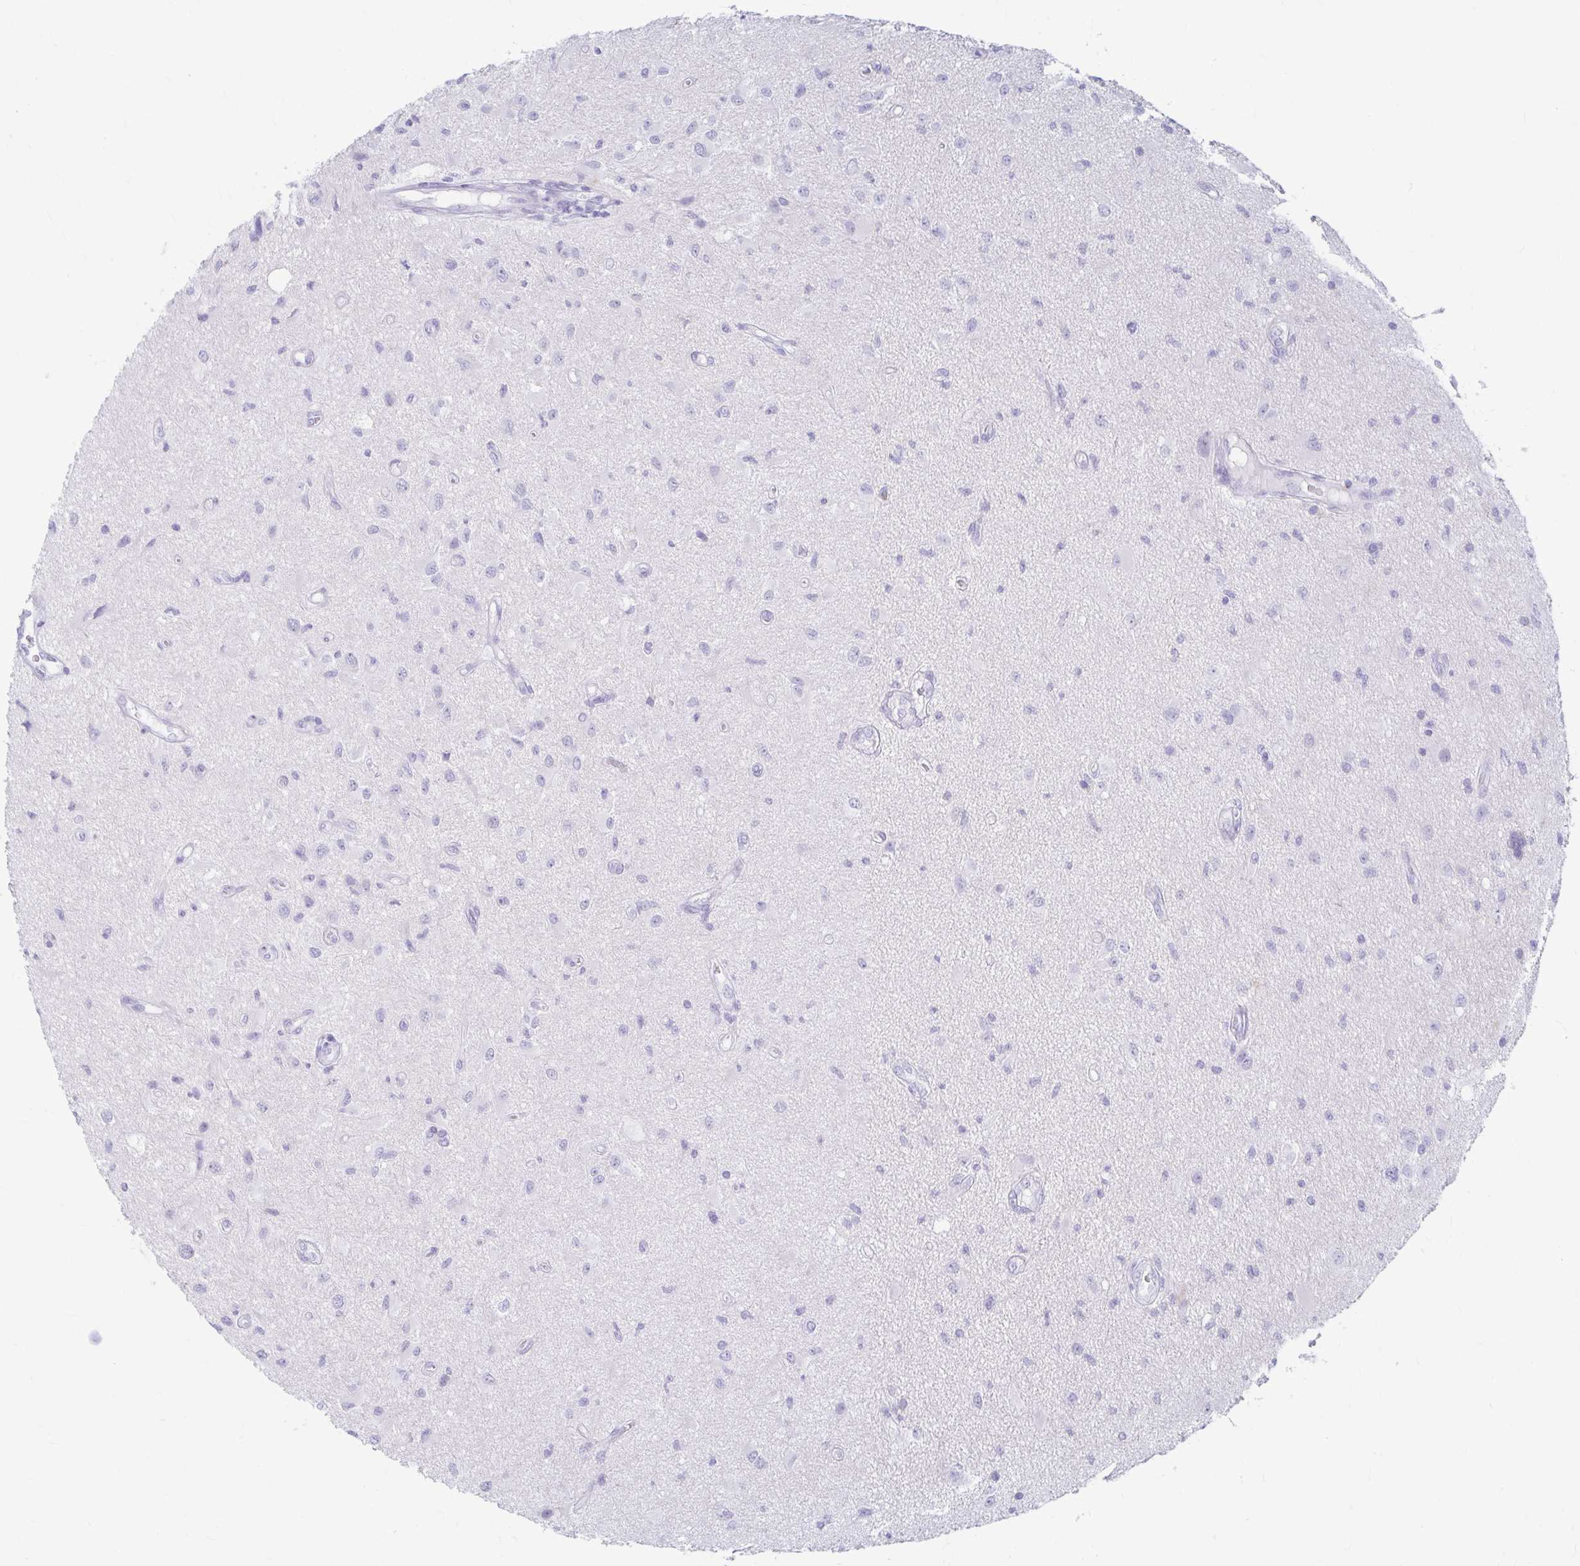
{"staining": {"intensity": "negative", "quantity": "none", "location": "none"}, "tissue": "glioma", "cell_type": "Tumor cells", "image_type": "cancer", "snomed": [{"axis": "morphology", "description": "Glioma, malignant, High grade"}, {"axis": "topography", "description": "Brain"}], "caption": "Histopathology image shows no protein expression in tumor cells of glioma tissue.", "gene": "ERICH6", "patient": {"sex": "male", "age": 67}}